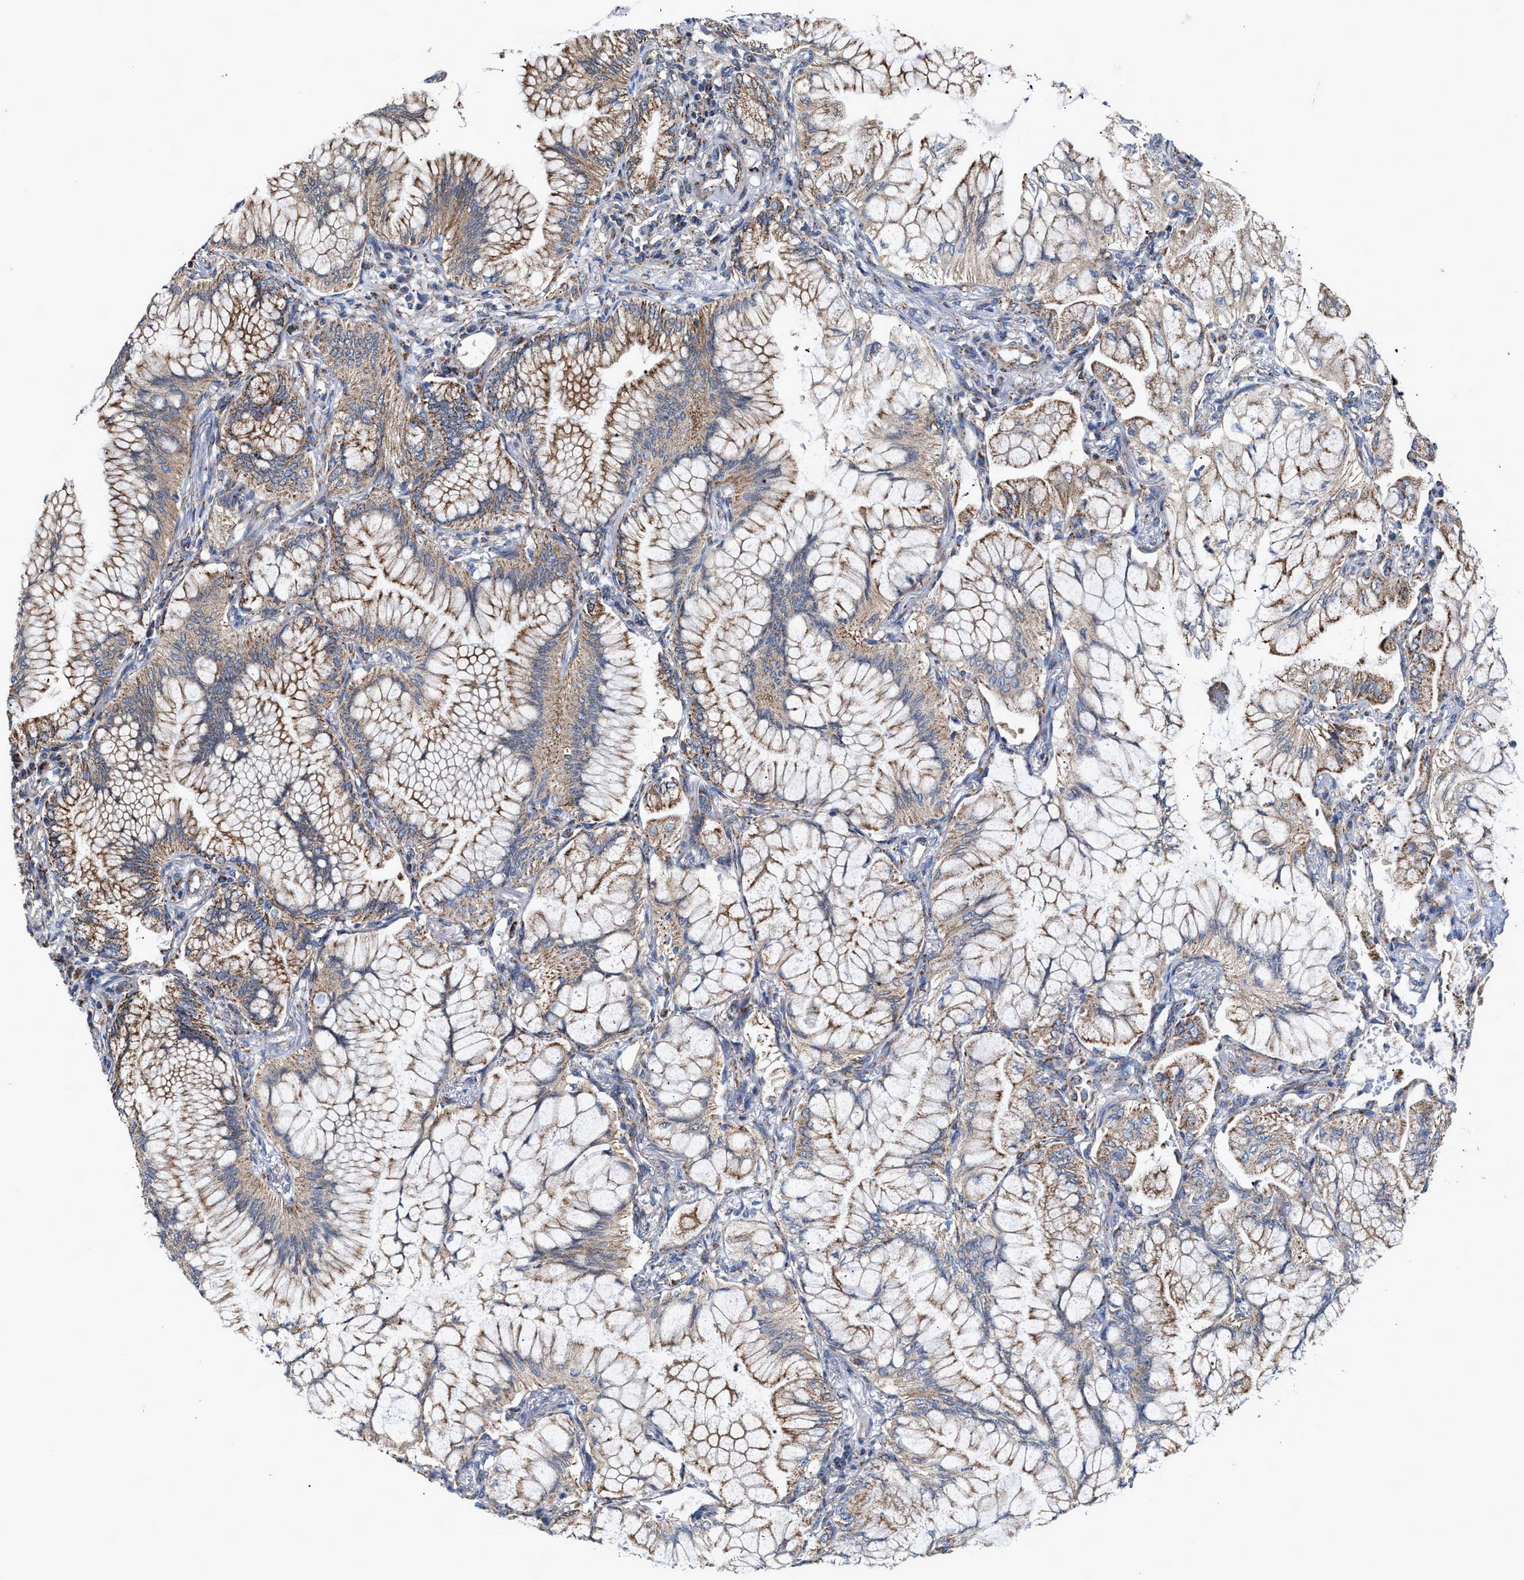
{"staining": {"intensity": "moderate", "quantity": ">75%", "location": "cytoplasmic/membranous"}, "tissue": "lung cancer", "cell_type": "Tumor cells", "image_type": "cancer", "snomed": [{"axis": "morphology", "description": "Adenocarcinoma, NOS"}, {"axis": "topography", "description": "Lung"}], "caption": "IHC of lung adenocarcinoma exhibits medium levels of moderate cytoplasmic/membranous positivity in approximately >75% of tumor cells.", "gene": "MECR", "patient": {"sex": "female", "age": 70}}